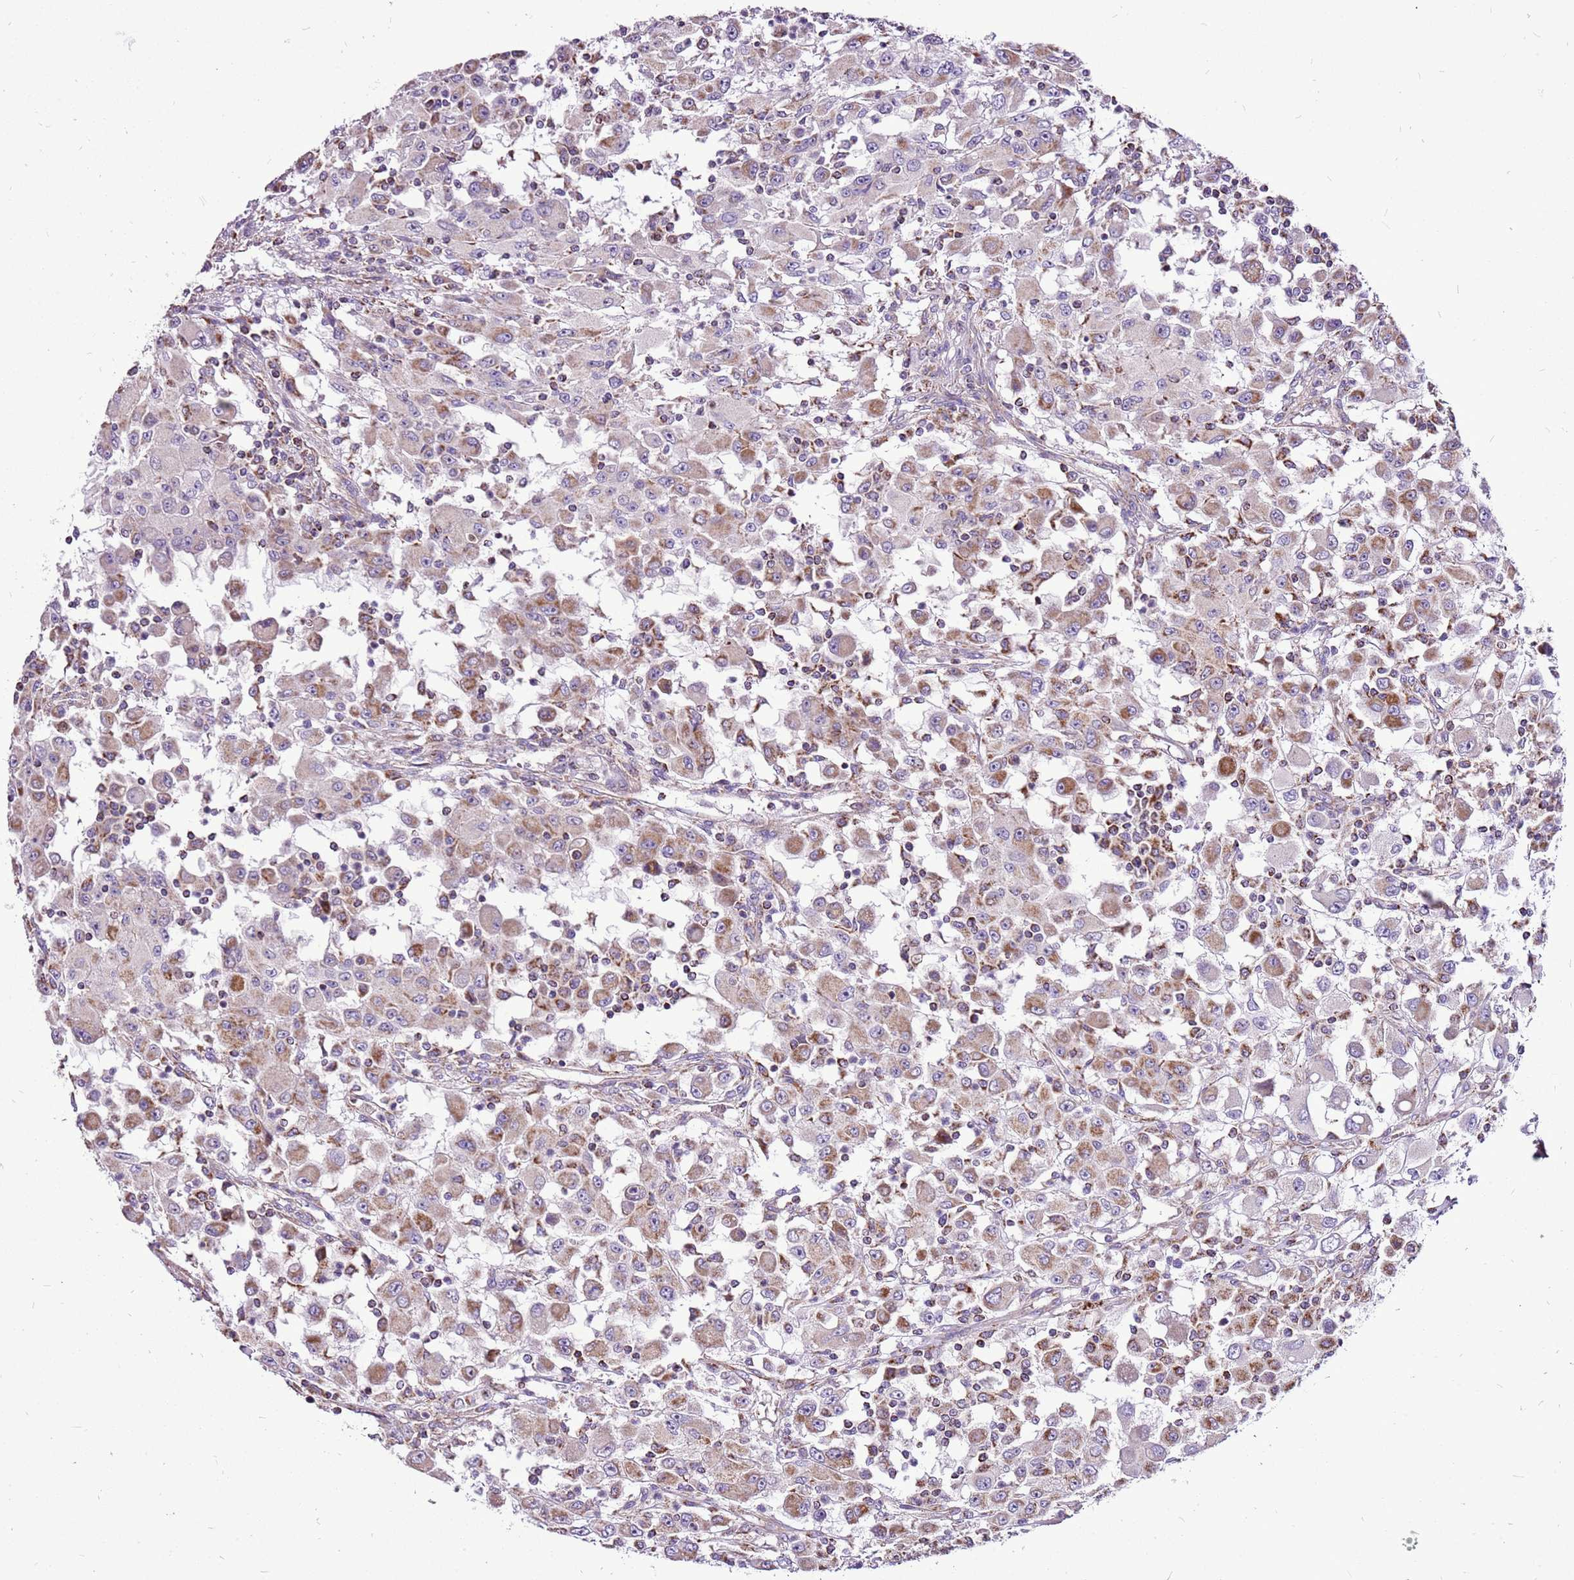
{"staining": {"intensity": "moderate", "quantity": "<25%", "location": "cytoplasmic/membranous"}, "tissue": "renal cancer", "cell_type": "Tumor cells", "image_type": "cancer", "snomed": [{"axis": "morphology", "description": "Adenocarcinoma, NOS"}, {"axis": "topography", "description": "Kidney"}], "caption": "Immunohistochemistry (DAB (3,3'-diaminobenzidine)) staining of adenocarcinoma (renal) shows moderate cytoplasmic/membranous protein staining in approximately <25% of tumor cells. (DAB (3,3'-diaminobenzidine) = brown stain, brightfield microscopy at high magnification).", "gene": "GCDH", "patient": {"sex": "female", "age": 67}}